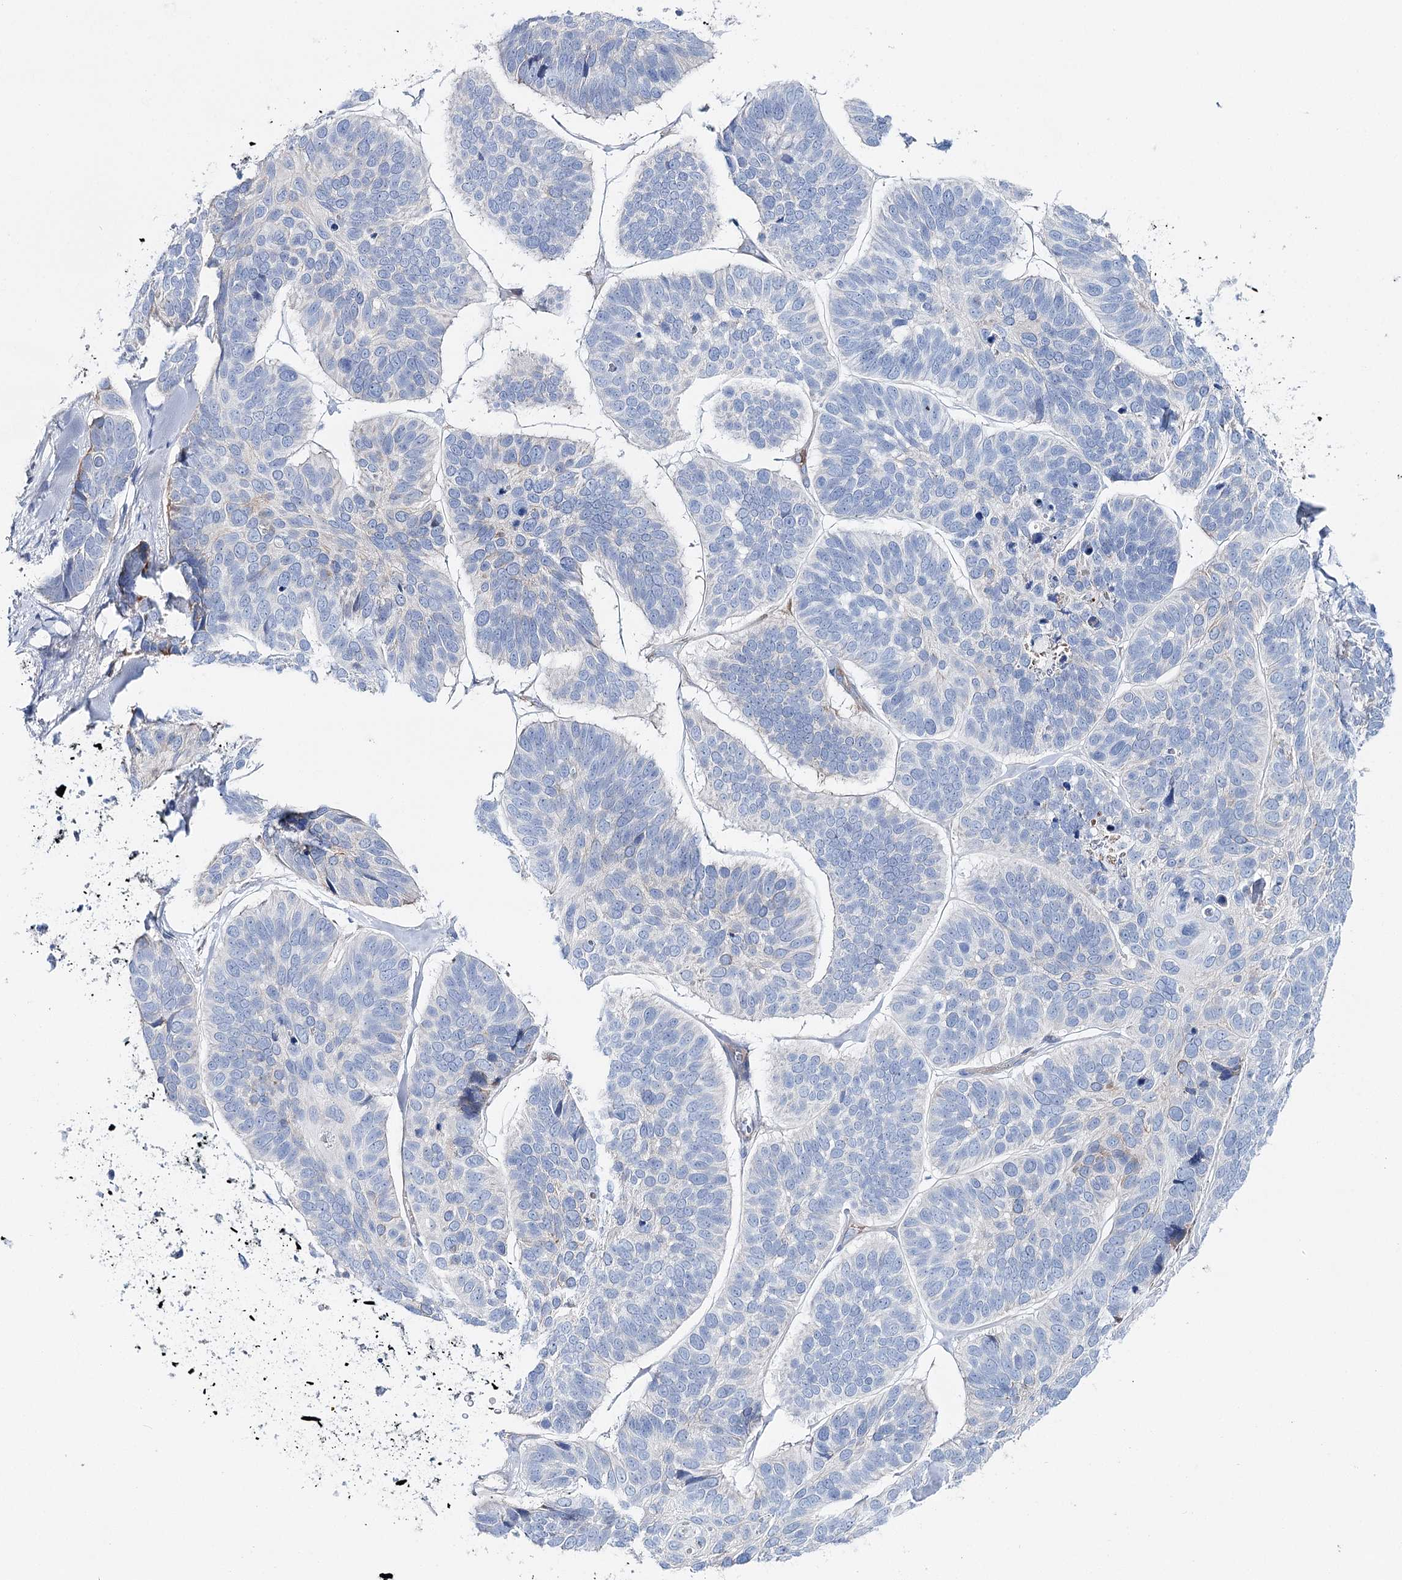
{"staining": {"intensity": "negative", "quantity": "none", "location": "none"}, "tissue": "skin cancer", "cell_type": "Tumor cells", "image_type": "cancer", "snomed": [{"axis": "morphology", "description": "Basal cell carcinoma"}, {"axis": "topography", "description": "Skin"}], "caption": "This photomicrograph is of skin basal cell carcinoma stained with immunohistochemistry (IHC) to label a protein in brown with the nuclei are counter-stained blue. There is no staining in tumor cells.", "gene": "ANKRD23", "patient": {"sex": "male", "age": 62}}